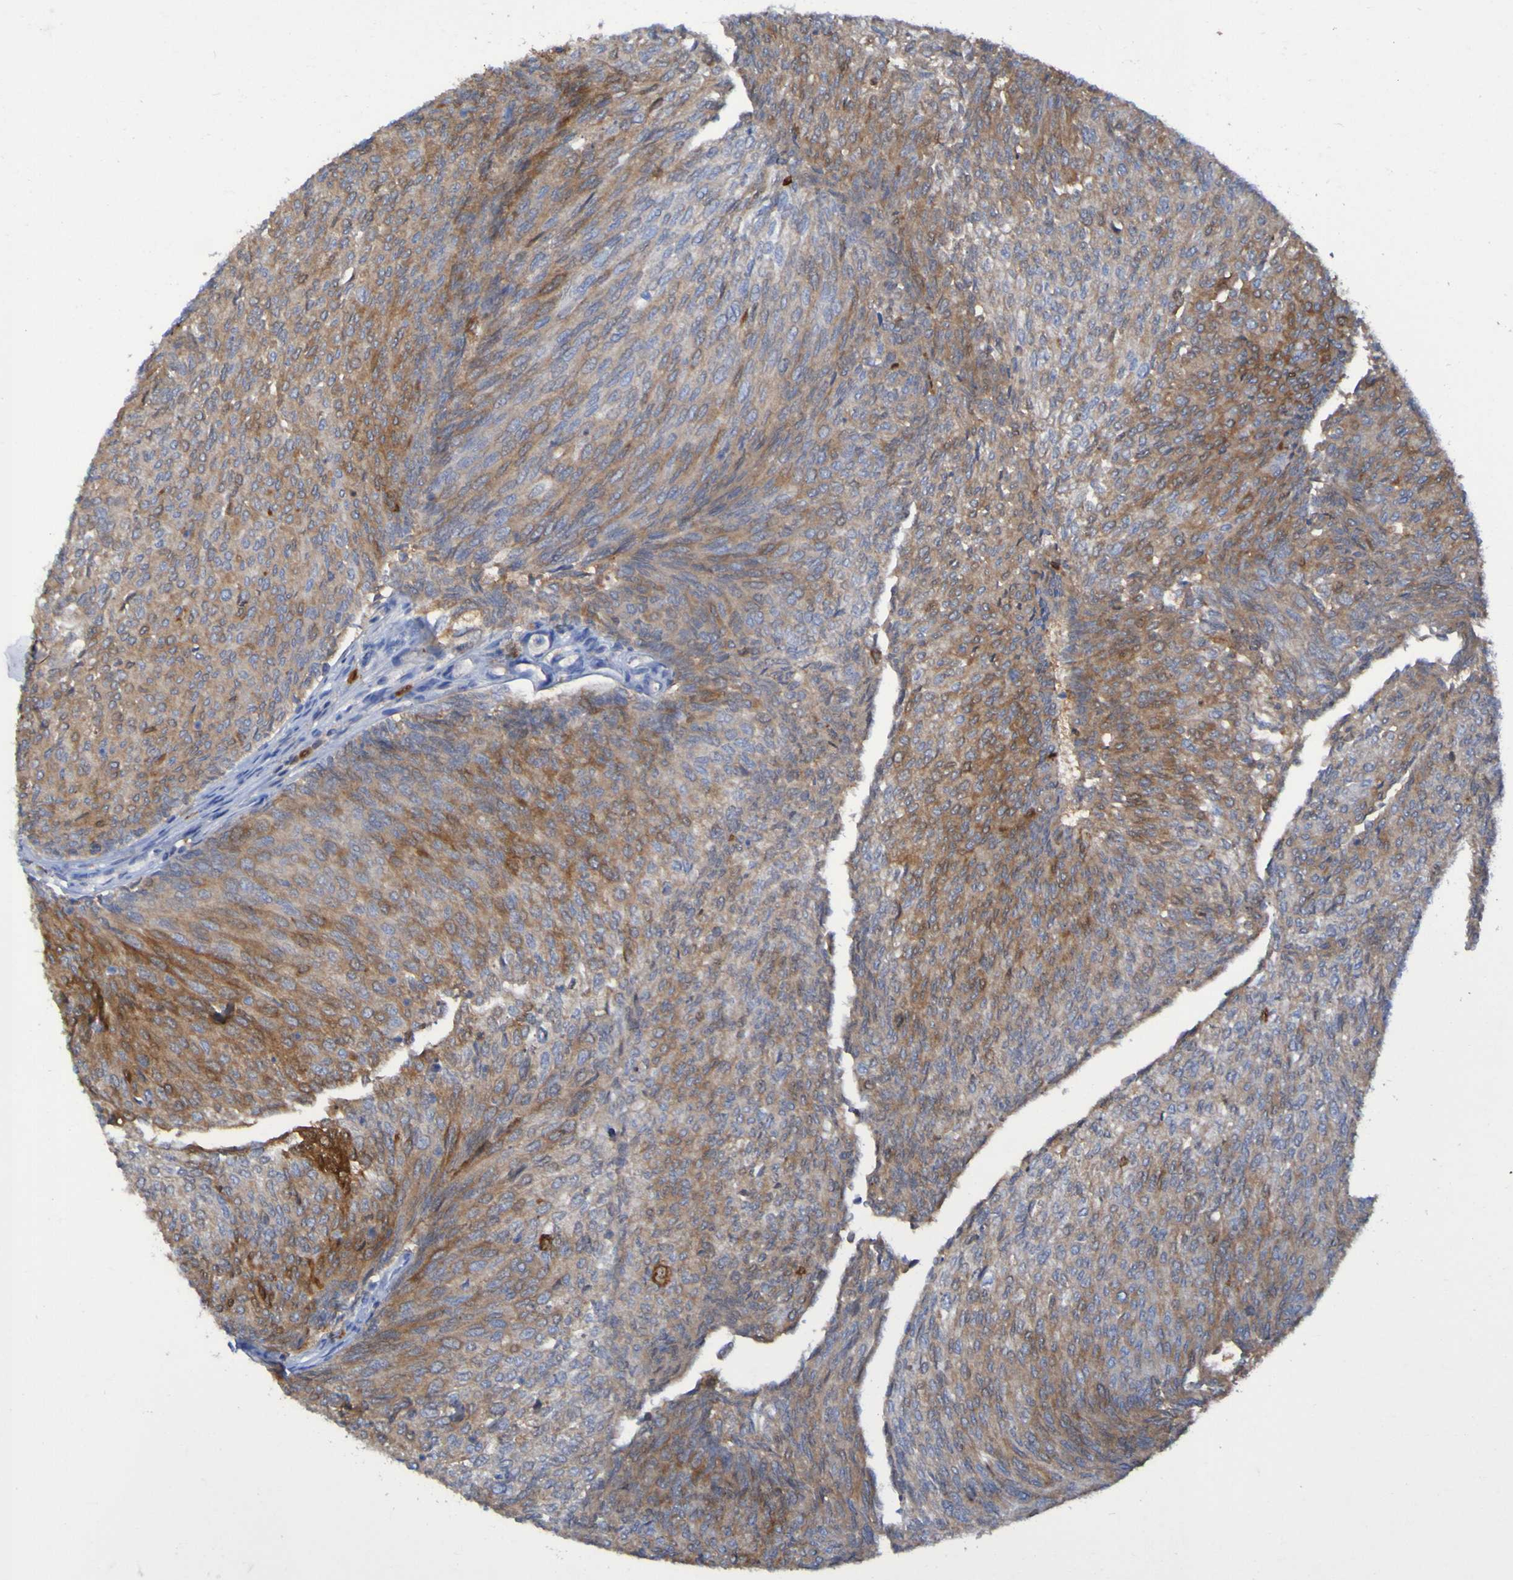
{"staining": {"intensity": "moderate", "quantity": ">75%", "location": "cytoplasmic/membranous"}, "tissue": "urothelial cancer", "cell_type": "Tumor cells", "image_type": "cancer", "snomed": [{"axis": "morphology", "description": "Urothelial carcinoma, Low grade"}, {"axis": "topography", "description": "Urinary bladder"}], "caption": "Urothelial cancer was stained to show a protein in brown. There is medium levels of moderate cytoplasmic/membranous staining in about >75% of tumor cells.", "gene": "MPPE1", "patient": {"sex": "female", "age": 79}}